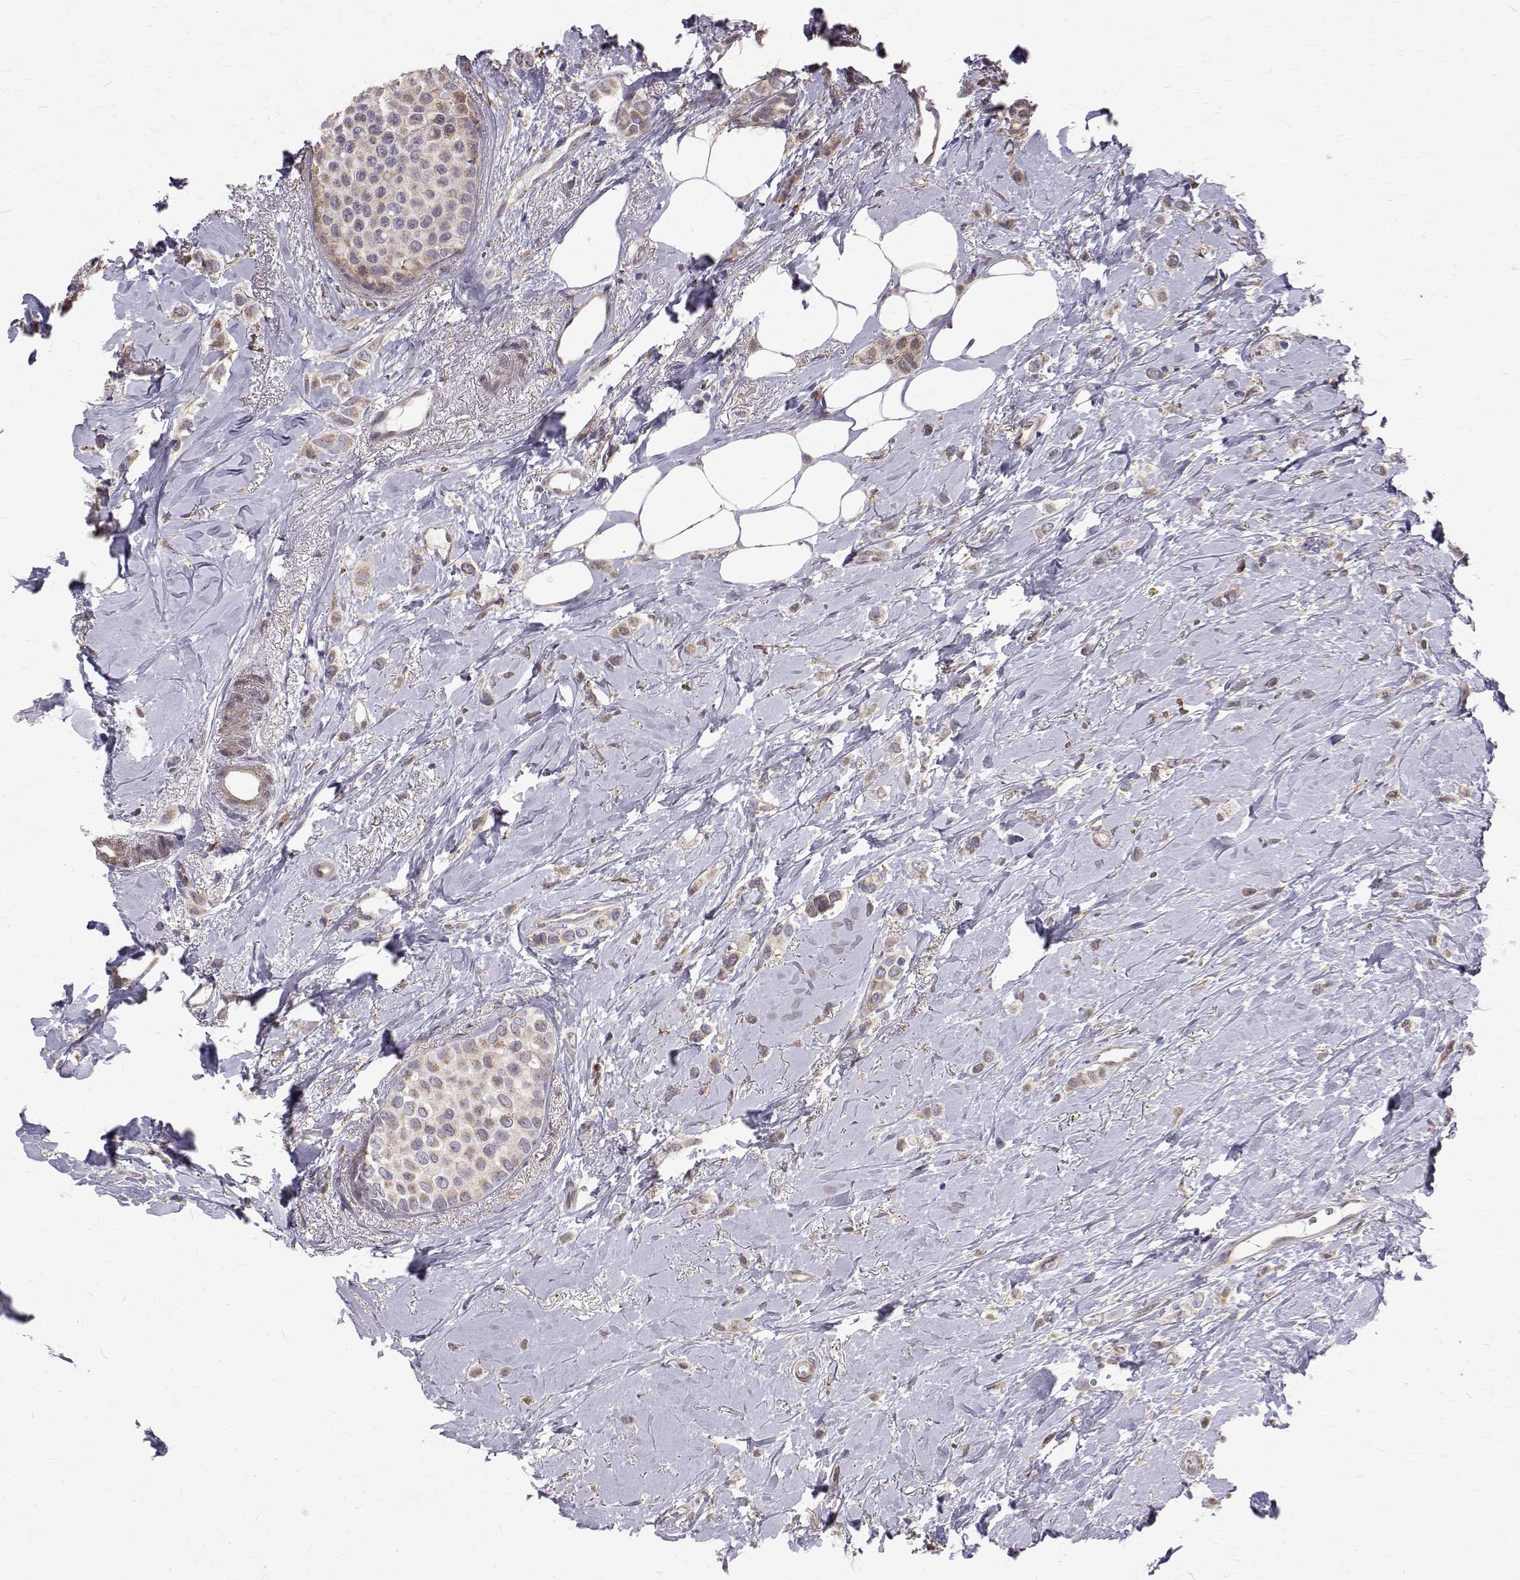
{"staining": {"intensity": "weak", "quantity": ">75%", "location": "cytoplasmic/membranous"}, "tissue": "breast cancer", "cell_type": "Tumor cells", "image_type": "cancer", "snomed": [{"axis": "morphology", "description": "Lobular carcinoma"}, {"axis": "topography", "description": "Breast"}], "caption": "Immunohistochemistry (IHC) of human breast lobular carcinoma displays low levels of weak cytoplasmic/membranous positivity in about >75% of tumor cells.", "gene": "CCDC89", "patient": {"sex": "female", "age": 66}}